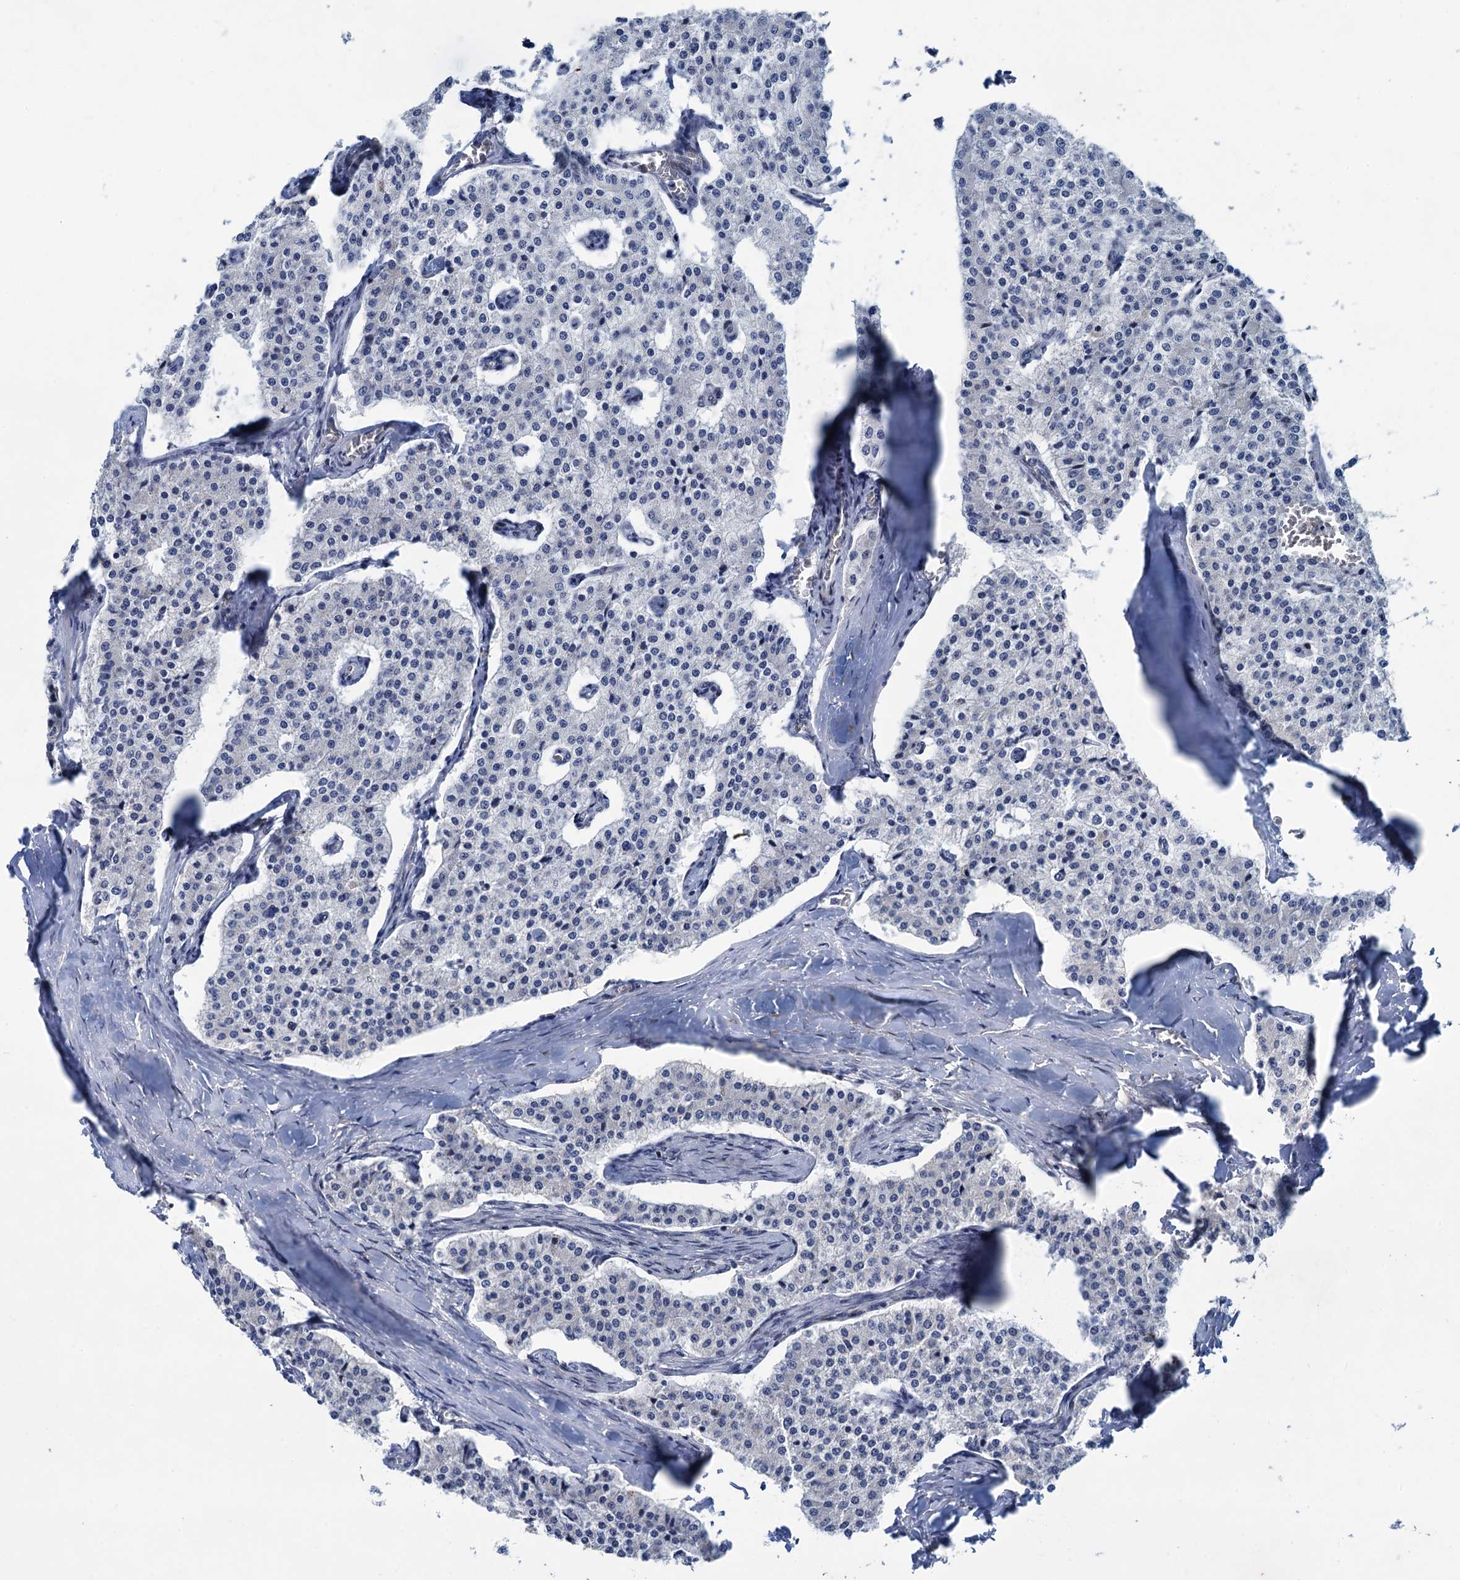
{"staining": {"intensity": "negative", "quantity": "none", "location": "none"}, "tissue": "carcinoid", "cell_type": "Tumor cells", "image_type": "cancer", "snomed": [{"axis": "morphology", "description": "Carcinoid, malignant, NOS"}, {"axis": "topography", "description": "Colon"}], "caption": "Human malignant carcinoid stained for a protein using immunohistochemistry demonstrates no staining in tumor cells.", "gene": "ESYT3", "patient": {"sex": "female", "age": 52}}